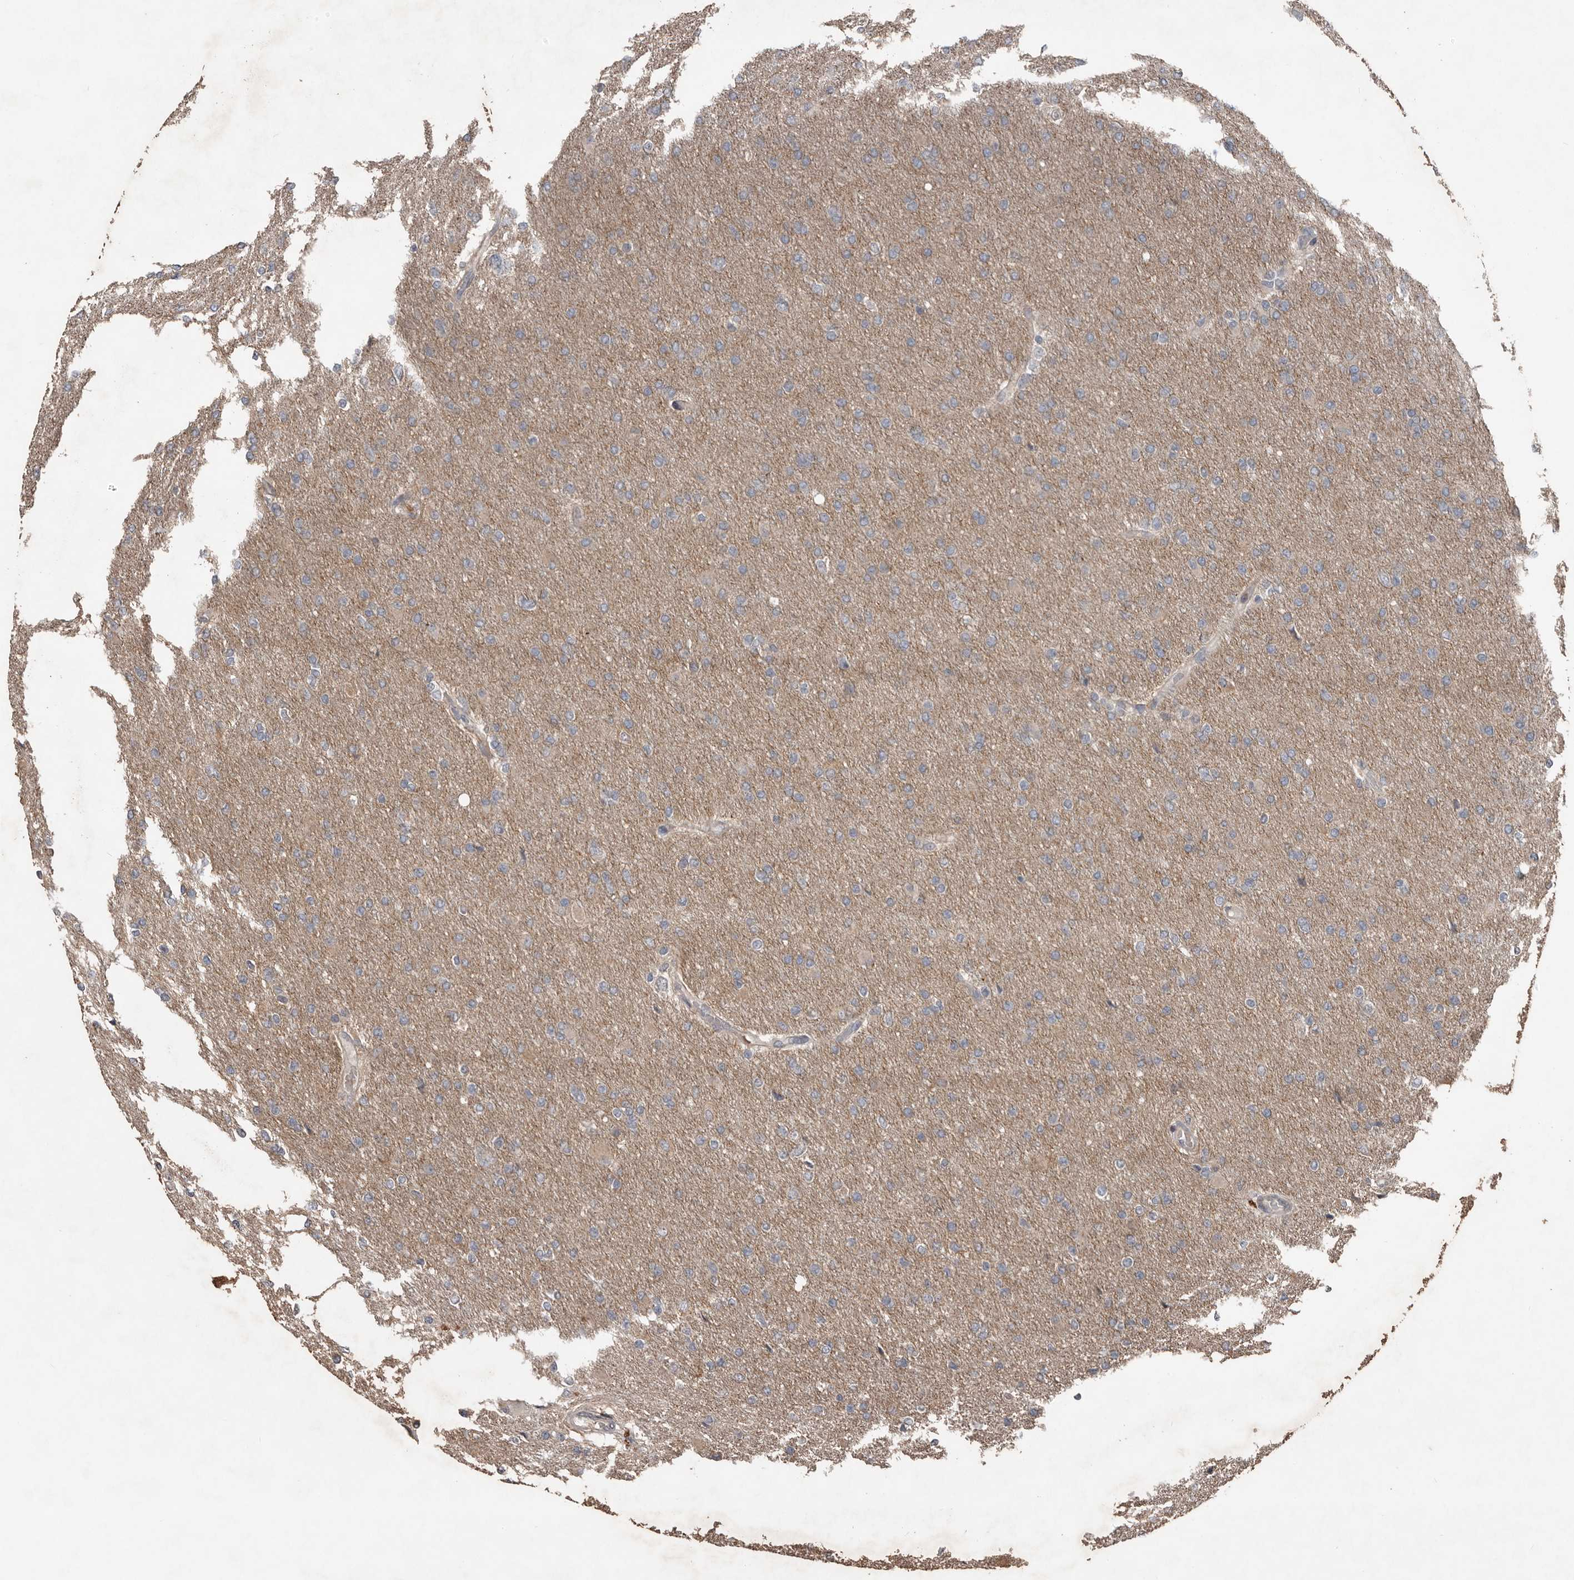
{"staining": {"intensity": "weak", "quantity": "<25%", "location": "cytoplasmic/membranous"}, "tissue": "glioma", "cell_type": "Tumor cells", "image_type": "cancer", "snomed": [{"axis": "morphology", "description": "Glioma, malignant, High grade"}, {"axis": "topography", "description": "Cerebral cortex"}], "caption": "The micrograph displays no staining of tumor cells in malignant high-grade glioma. (DAB IHC with hematoxylin counter stain).", "gene": "BAMBI", "patient": {"sex": "female", "age": 36}}